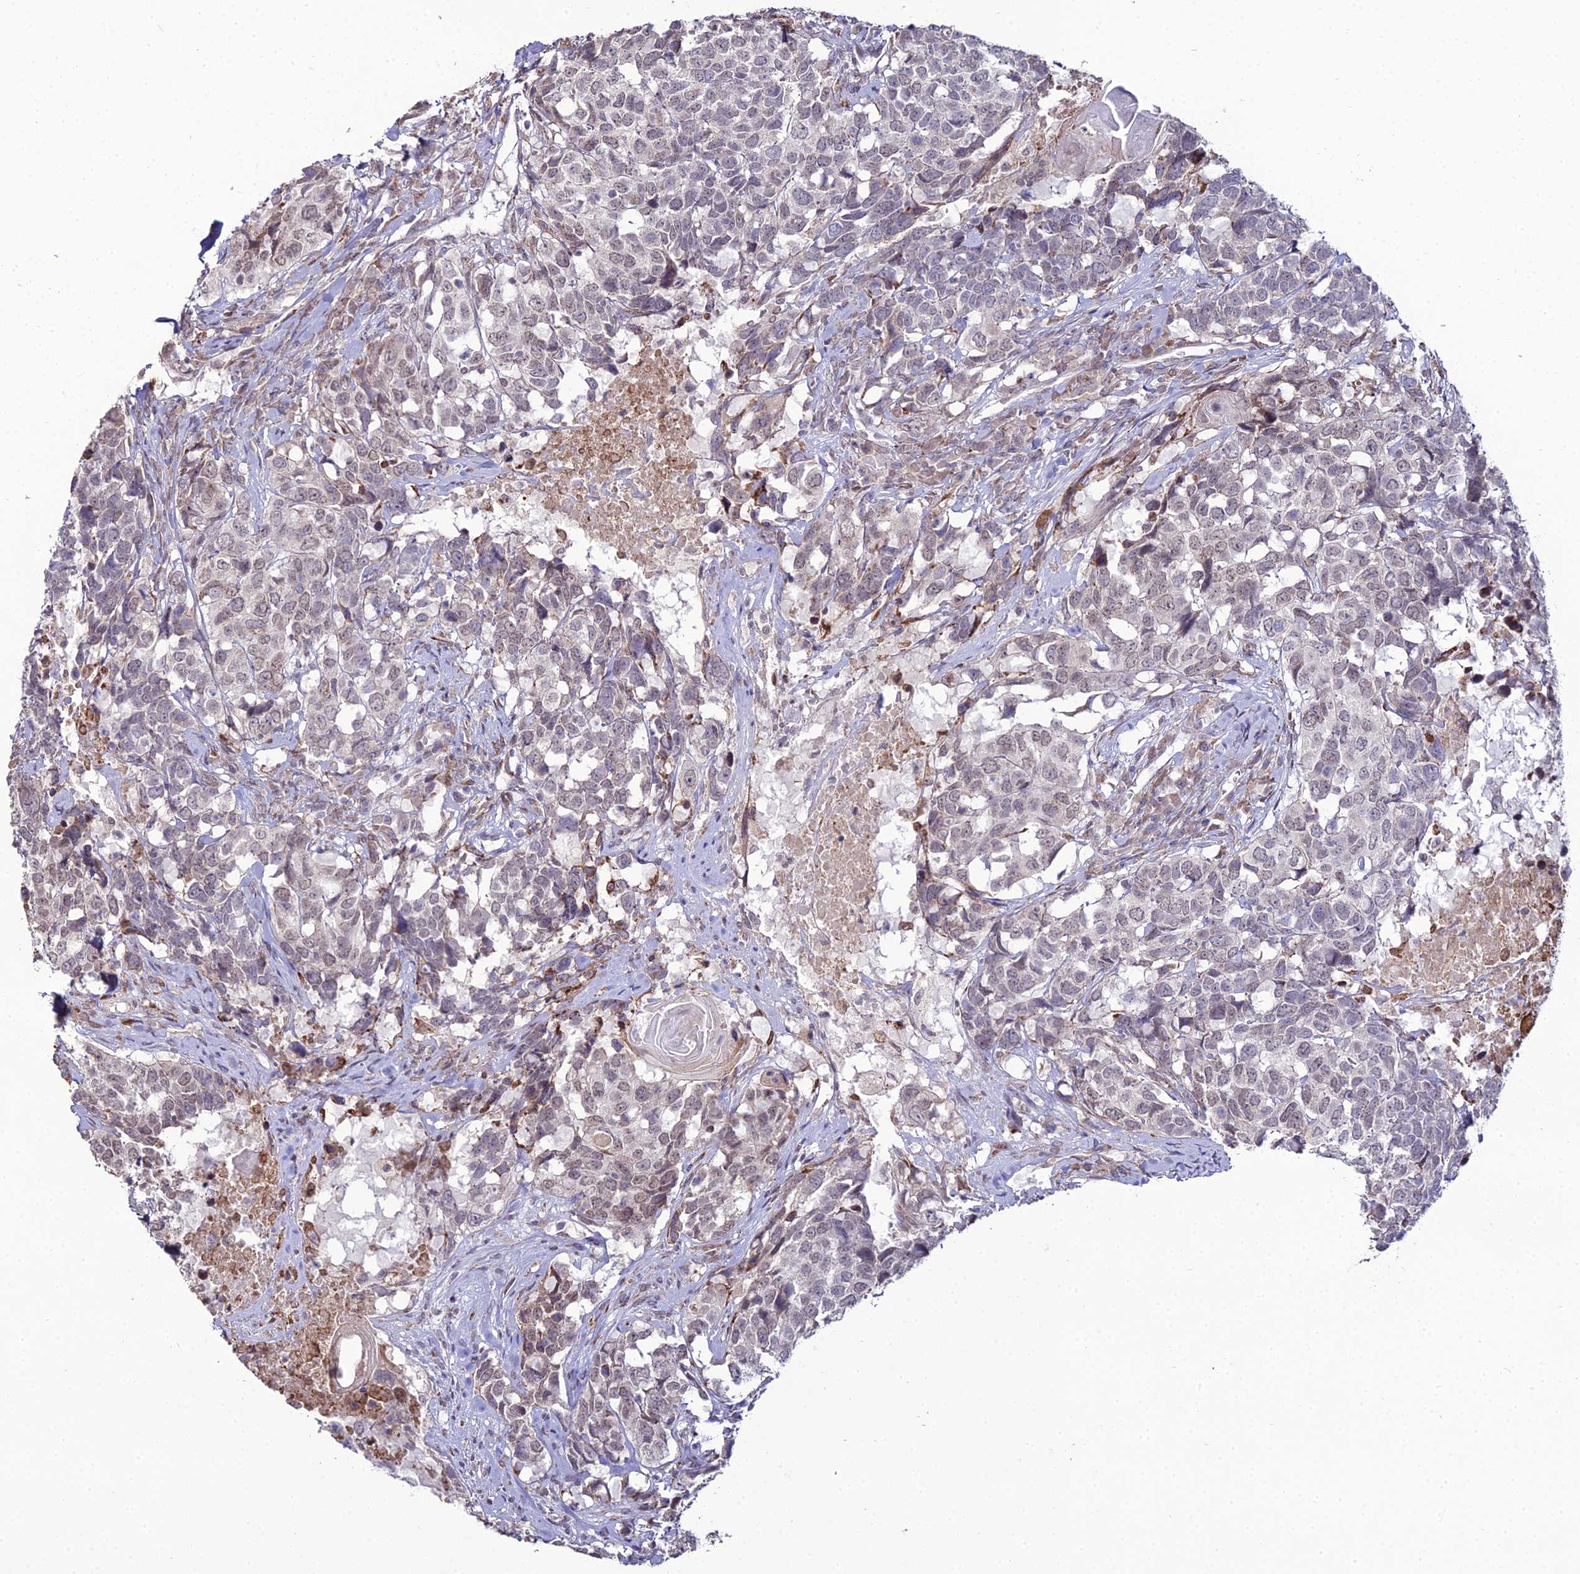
{"staining": {"intensity": "negative", "quantity": "none", "location": "none"}, "tissue": "head and neck cancer", "cell_type": "Tumor cells", "image_type": "cancer", "snomed": [{"axis": "morphology", "description": "Squamous cell carcinoma, NOS"}, {"axis": "topography", "description": "Head-Neck"}], "caption": "Head and neck squamous cell carcinoma stained for a protein using immunohistochemistry (IHC) displays no expression tumor cells.", "gene": "TROAP", "patient": {"sex": "male", "age": 66}}